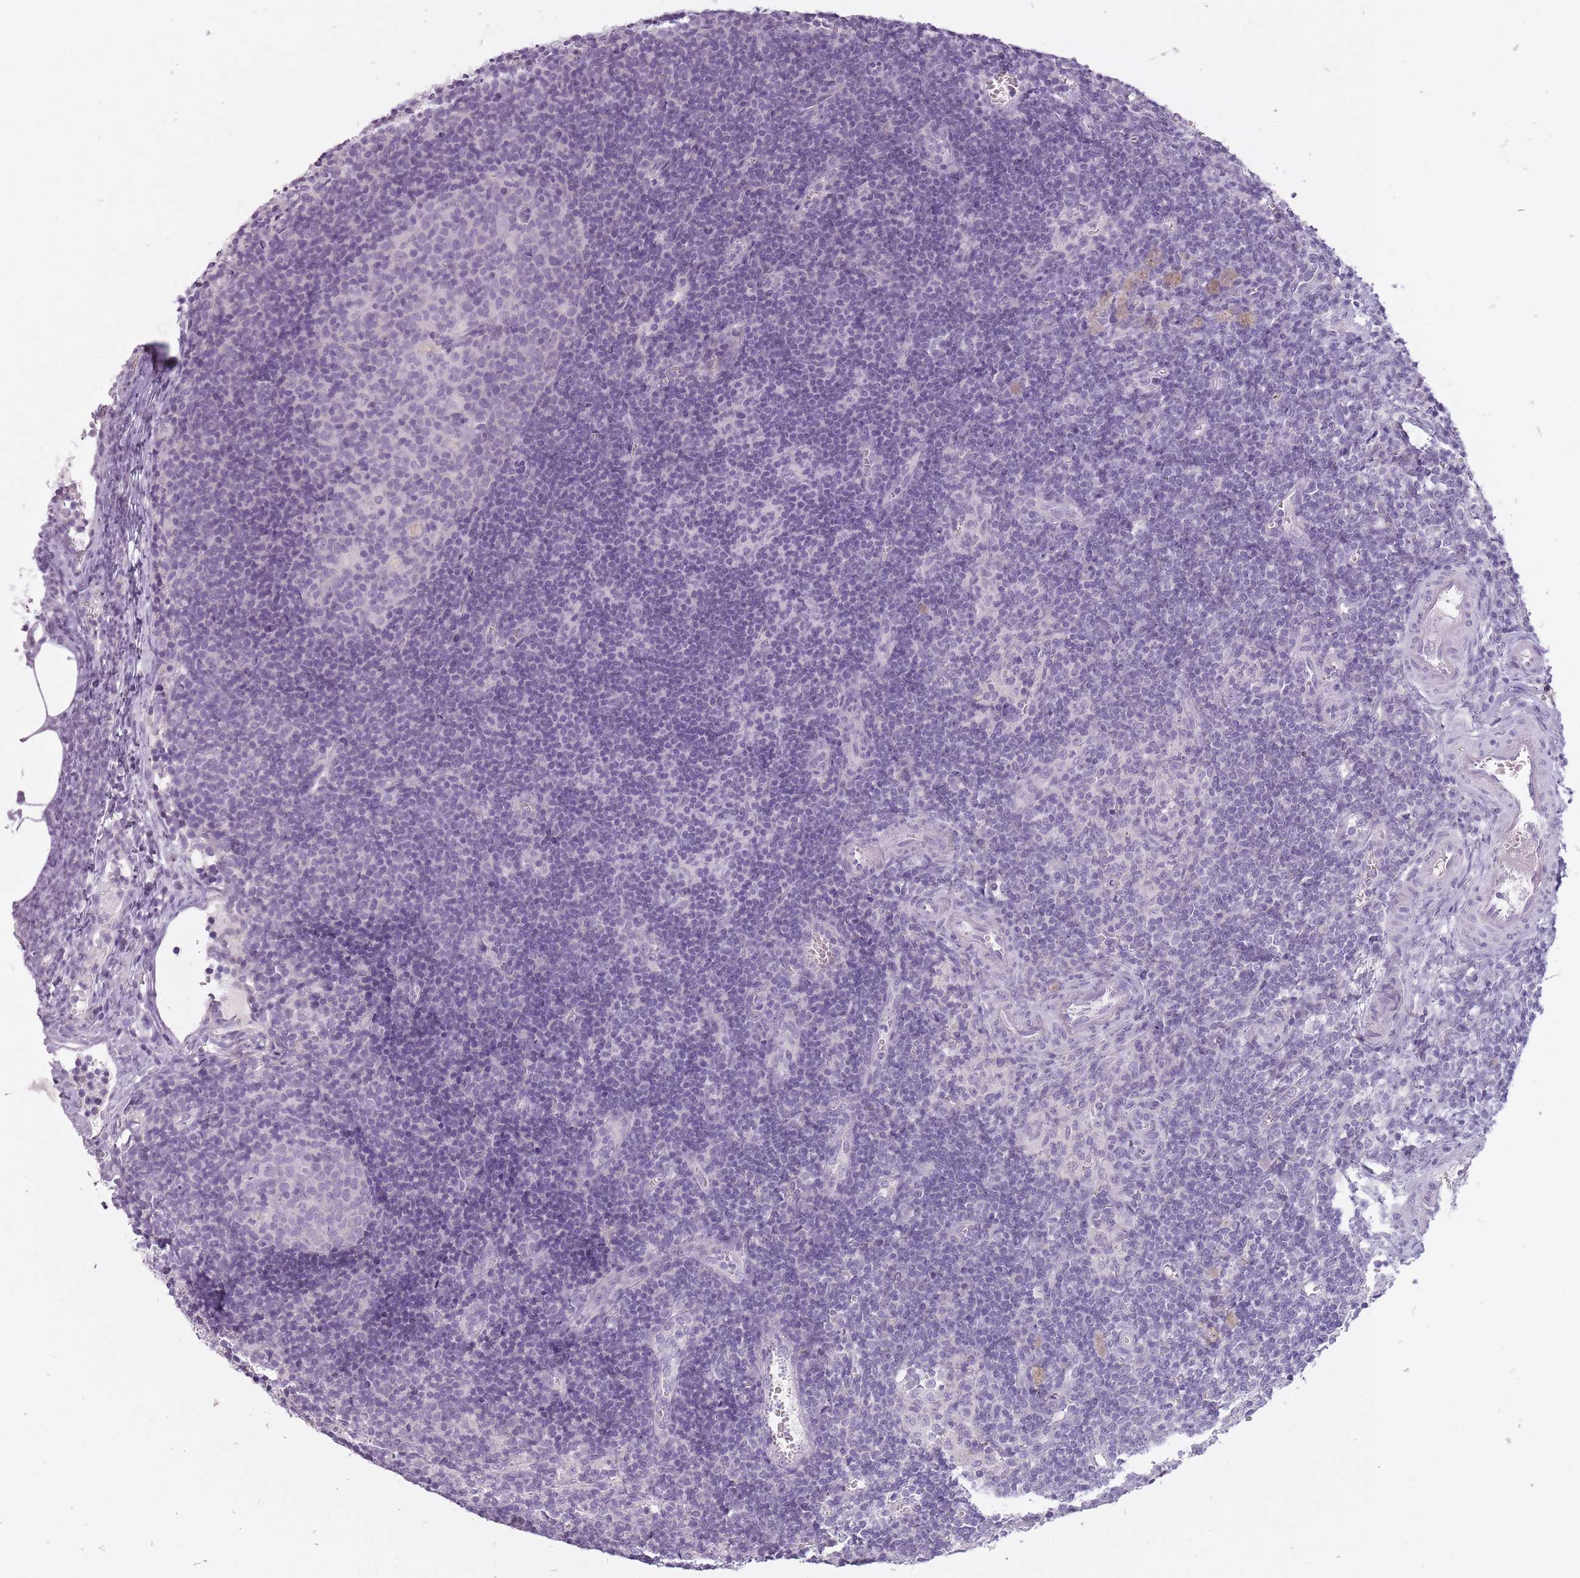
{"staining": {"intensity": "negative", "quantity": "none", "location": "none"}, "tissue": "lymph node", "cell_type": "Germinal center cells", "image_type": "normal", "snomed": [{"axis": "morphology", "description": "Normal tissue, NOS"}, {"axis": "topography", "description": "Lymph node"}], "caption": "Protein analysis of benign lymph node exhibits no significant staining in germinal center cells. Nuclei are stained in blue.", "gene": "FAM43B", "patient": {"sex": "female", "age": 37}}